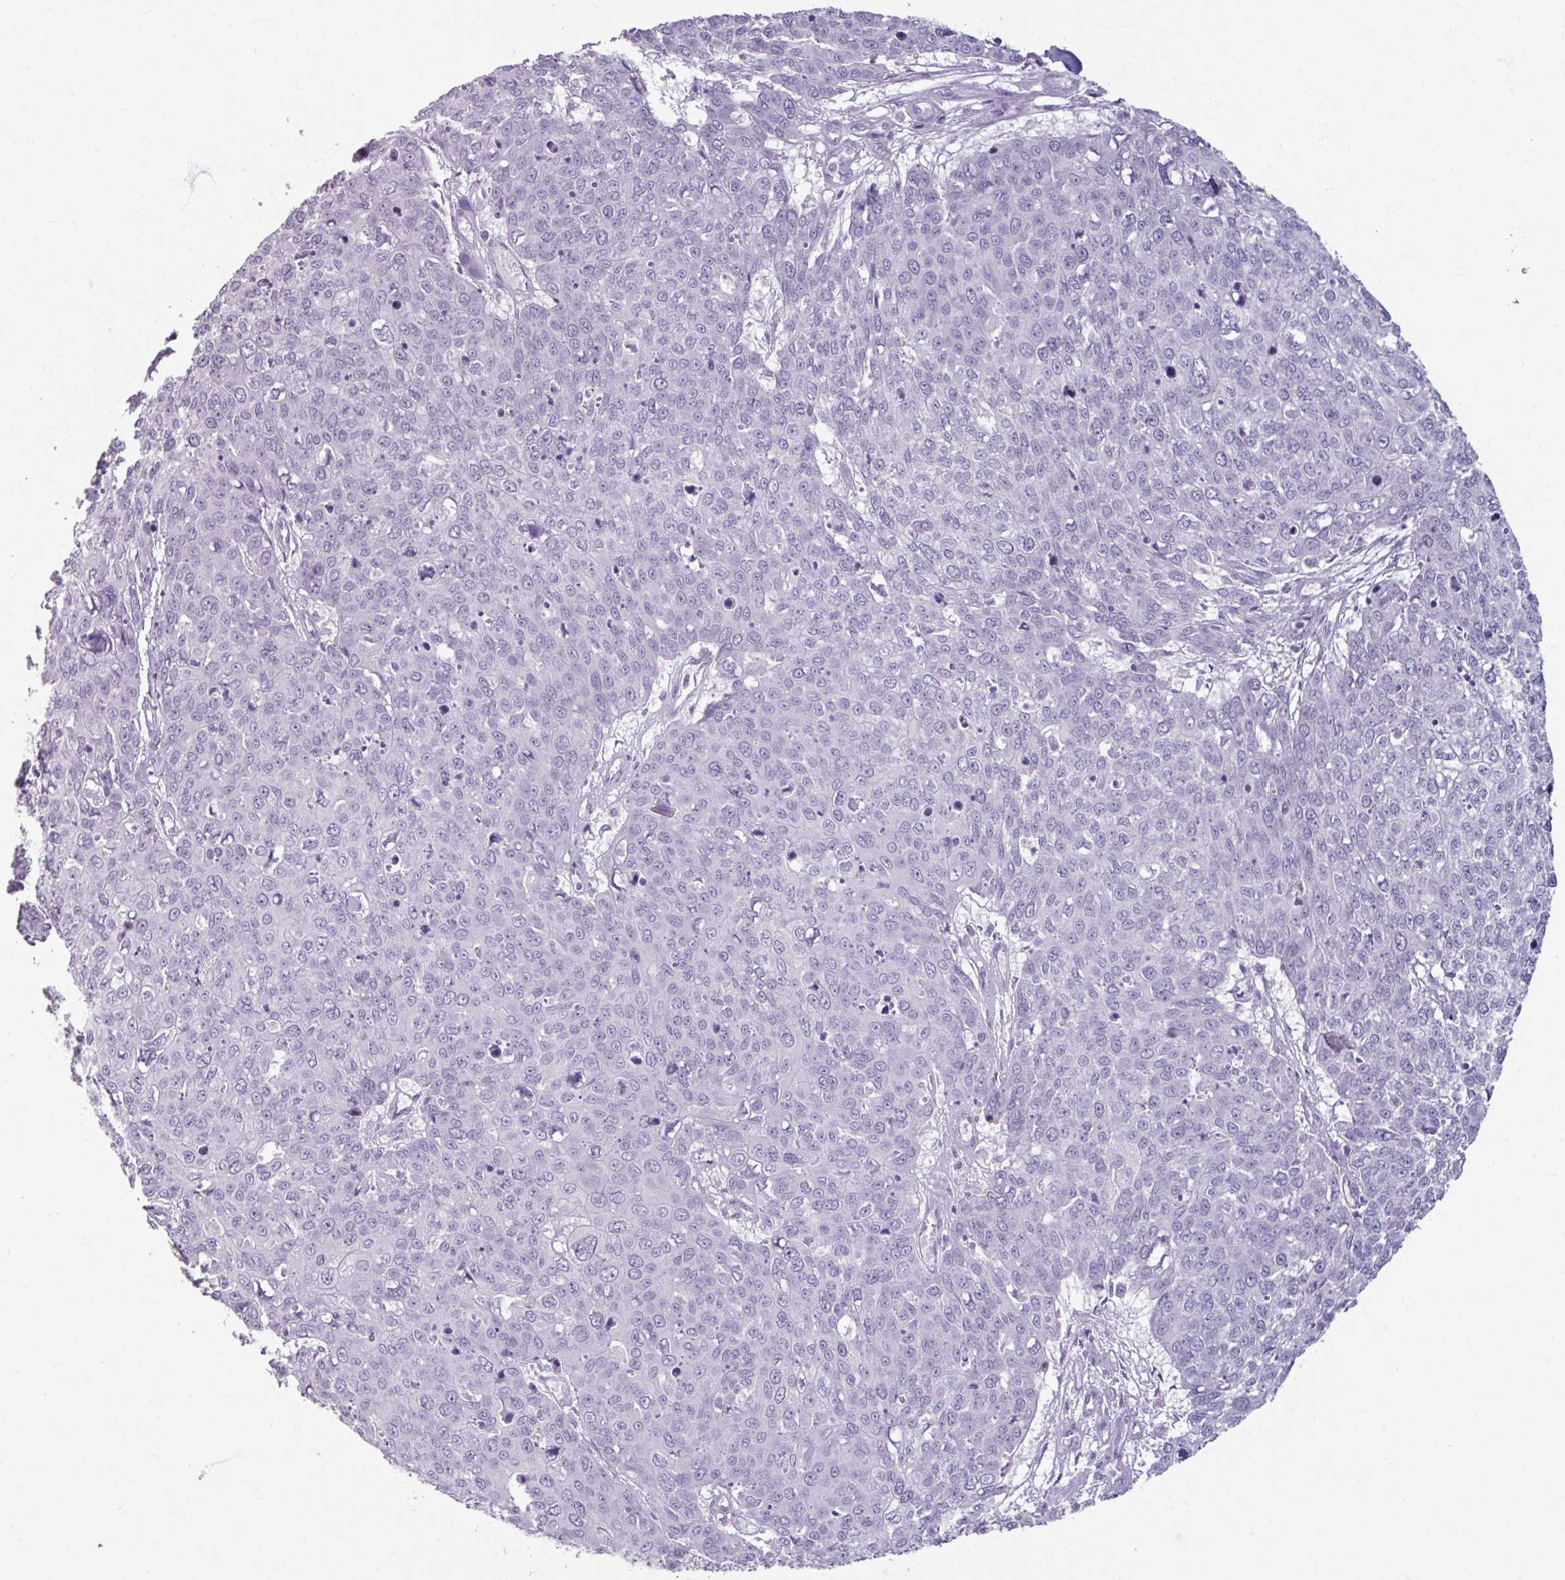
{"staining": {"intensity": "negative", "quantity": "none", "location": "none"}, "tissue": "skin cancer", "cell_type": "Tumor cells", "image_type": "cancer", "snomed": [{"axis": "morphology", "description": "Squamous cell carcinoma, NOS"}, {"axis": "topography", "description": "Skin"}], "caption": "The histopathology image shows no significant staining in tumor cells of skin squamous cell carcinoma.", "gene": "ARG1", "patient": {"sex": "male", "age": 71}}